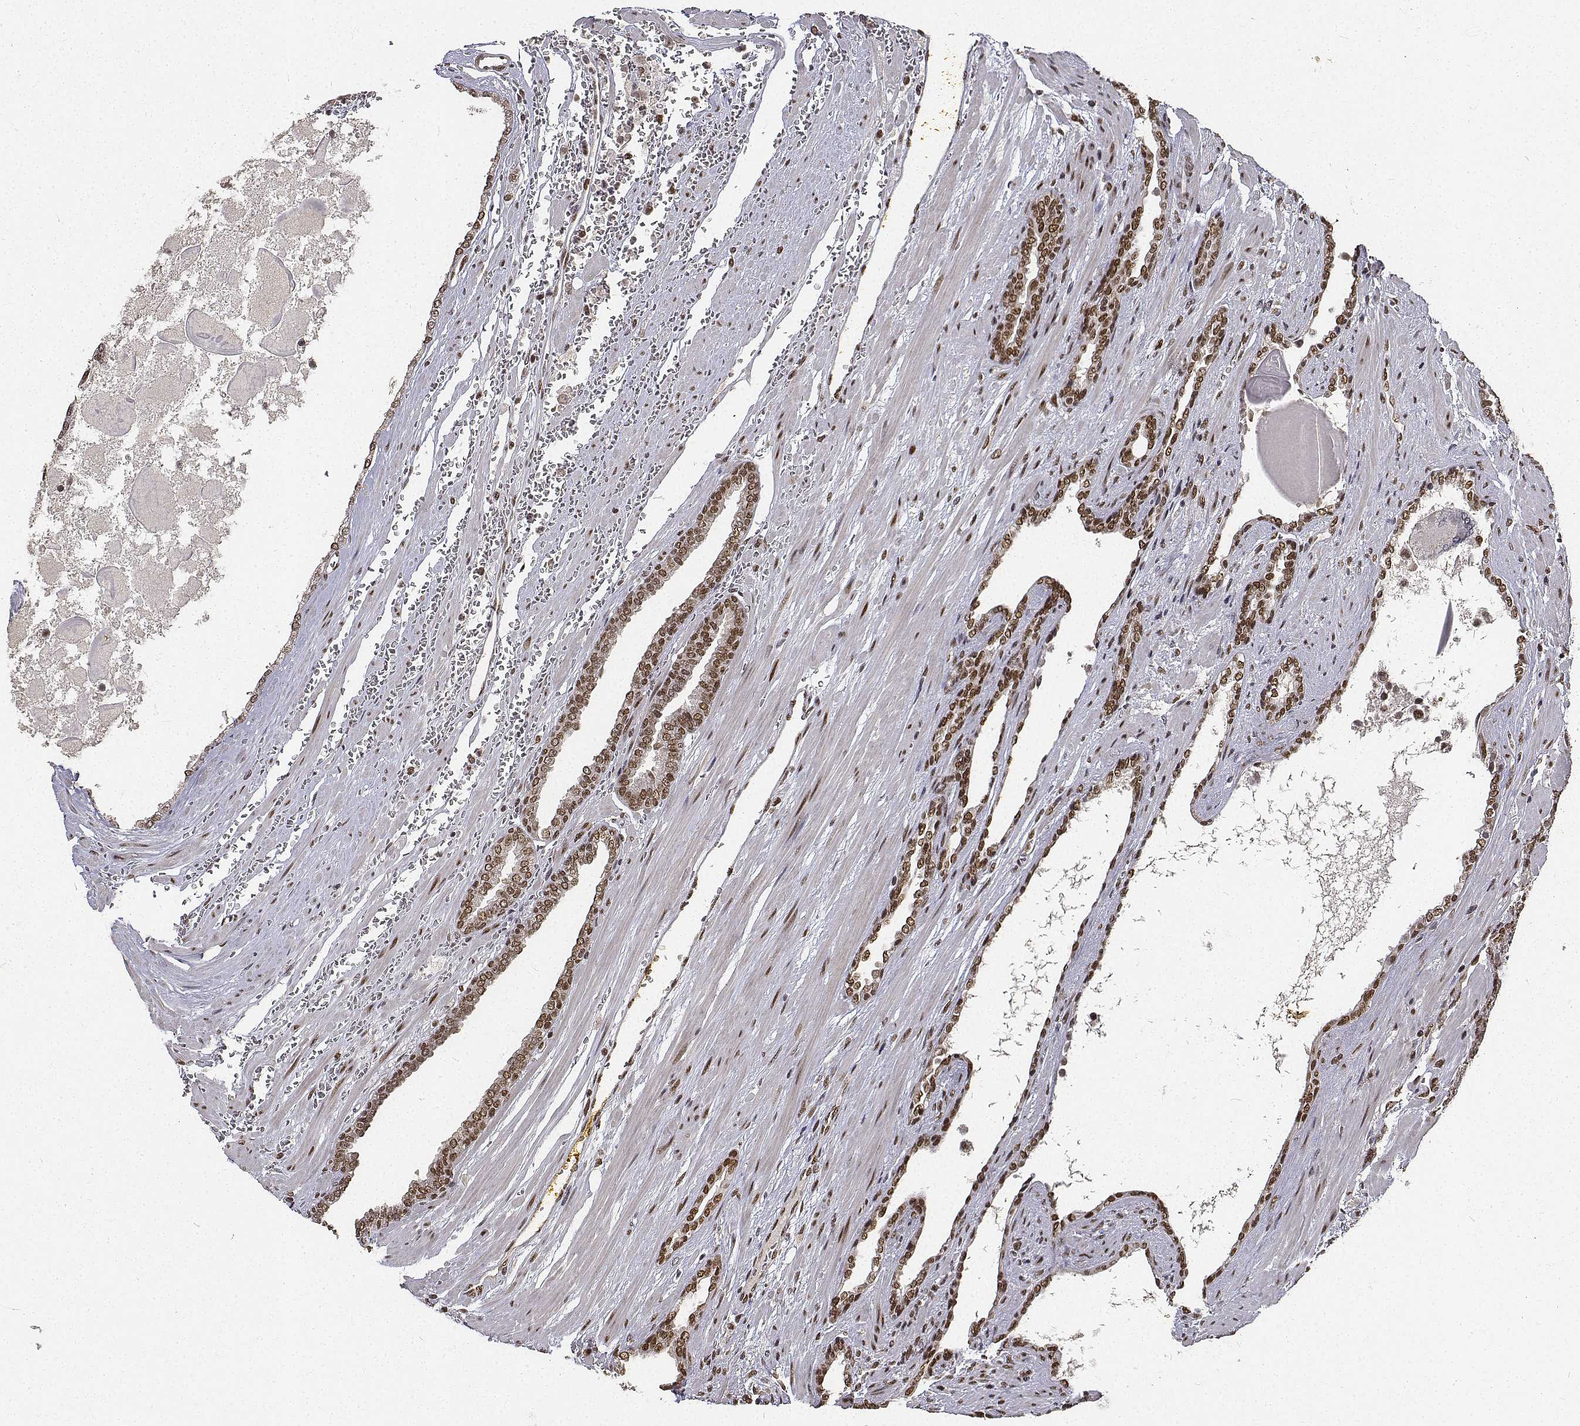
{"staining": {"intensity": "moderate", "quantity": ">75%", "location": "nuclear"}, "tissue": "prostate cancer", "cell_type": "Tumor cells", "image_type": "cancer", "snomed": [{"axis": "morphology", "description": "Adenocarcinoma, High grade"}, {"axis": "topography", "description": "Prostate"}], "caption": "Moderate nuclear staining is appreciated in about >75% of tumor cells in prostate cancer (high-grade adenocarcinoma).", "gene": "ATRX", "patient": {"sex": "male", "age": 64}}